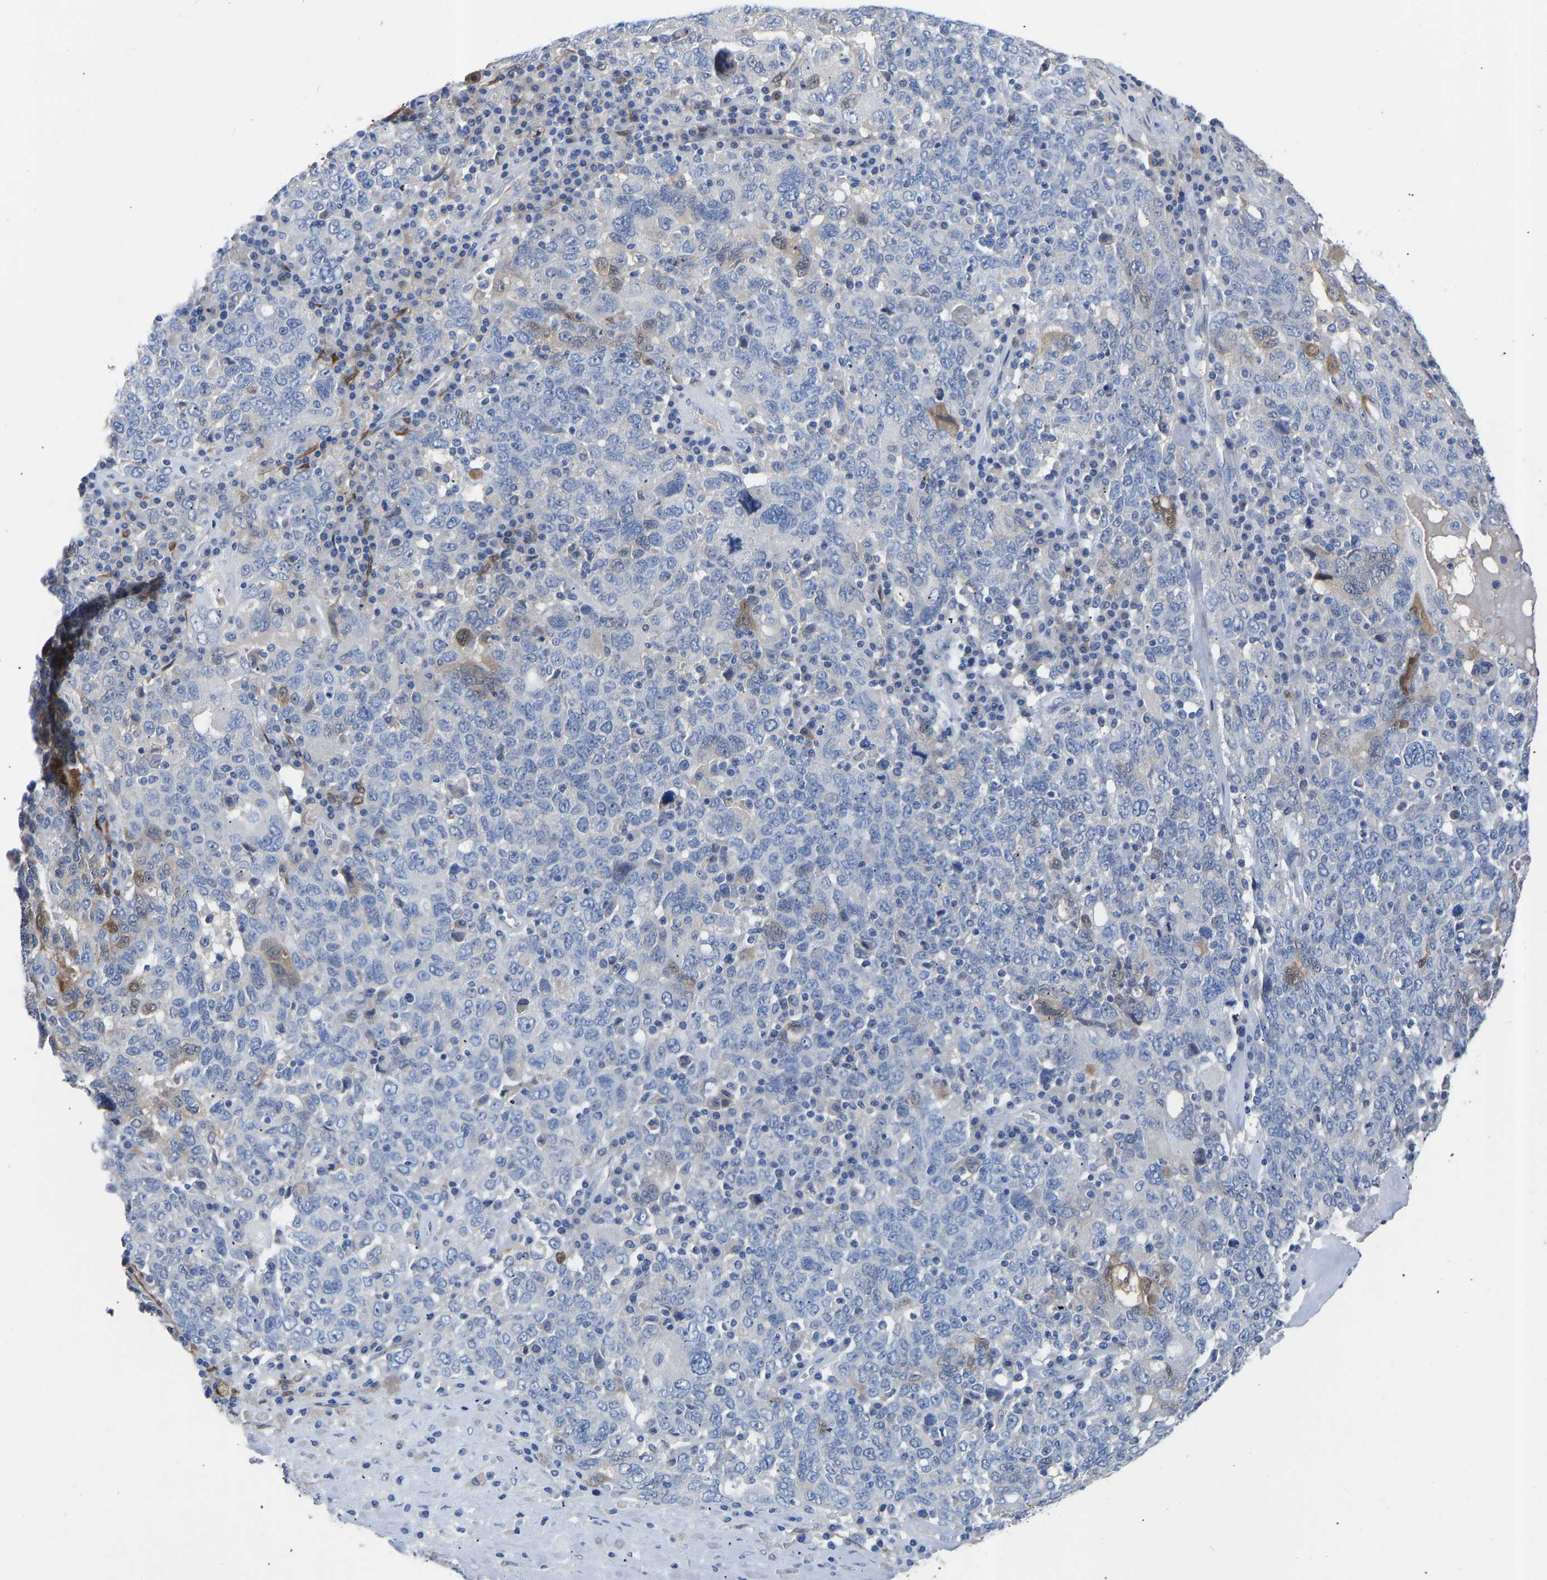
{"staining": {"intensity": "weak", "quantity": "<25%", "location": "cytoplasmic/membranous"}, "tissue": "ovarian cancer", "cell_type": "Tumor cells", "image_type": "cancer", "snomed": [{"axis": "morphology", "description": "Carcinoma, endometroid"}, {"axis": "topography", "description": "Ovary"}], "caption": "DAB immunohistochemical staining of ovarian cancer (endometroid carcinoma) reveals no significant staining in tumor cells. Nuclei are stained in blue.", "gene": "RBP1", "patient": {"sex": "female", "age": 62}}